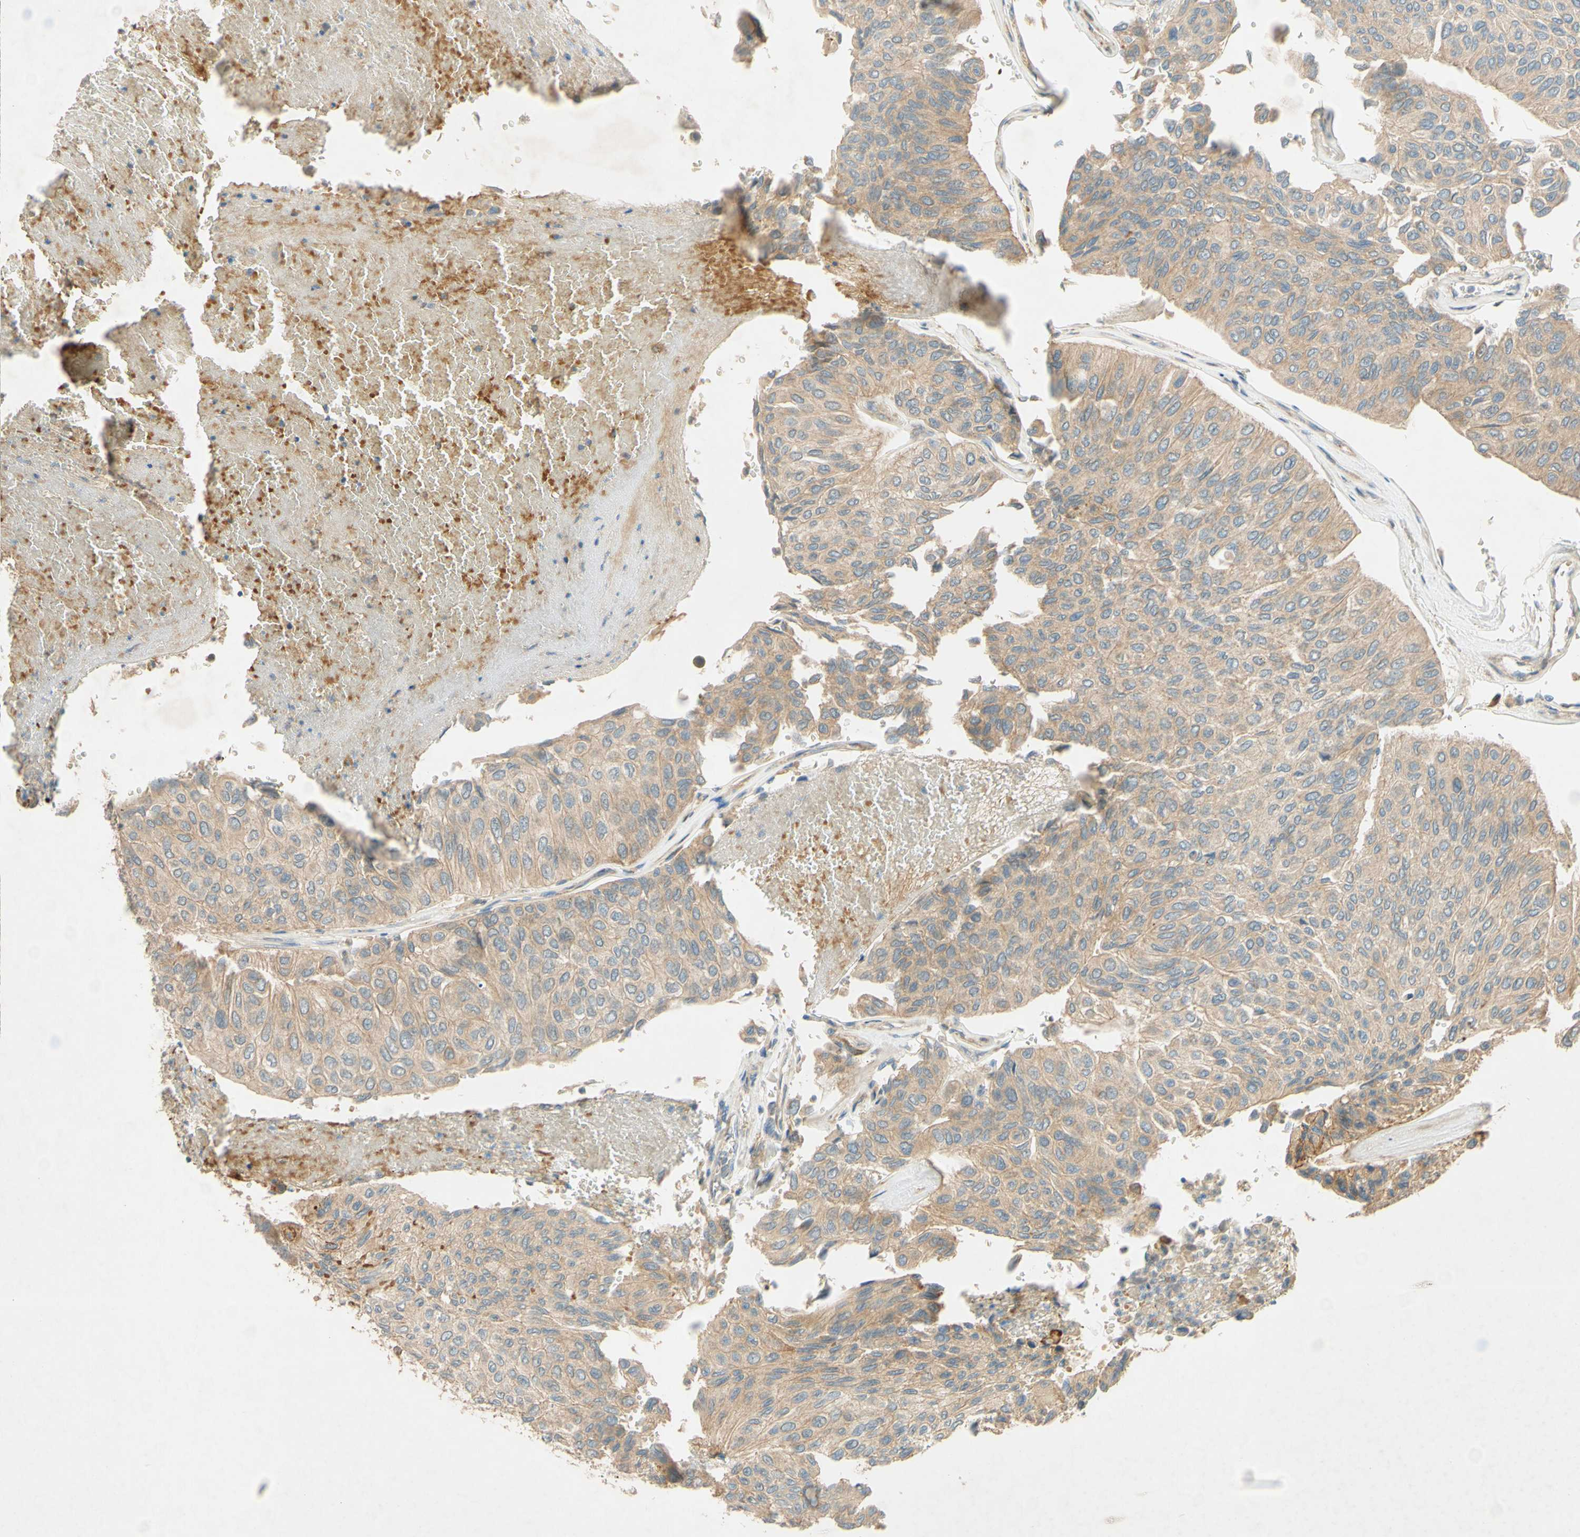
{"staining": {"intensity": "weak", "quantity": ">75%", "location": "cytoplasmic/membranous"}, "tissue": "urothelial cancer", "cell_type": "Tumor cells", "image_type": "cancer", "snomed": [{"axis": "morphology", "description": "Urothelial carcinoma, High grade"}, {"axis": "topography", "description": "Urinary bladder"}], "caption": "Immunohistochemistry (DAB (3,3'-diaminobenzidine)) staining of urothelial carcinoma (high-grade) reveals weak cytoplasmic/membranous protein expression in about >75% of tumor cells.", "gene": "ADAM17", "patient": {"sex": "male", "age": 66}}